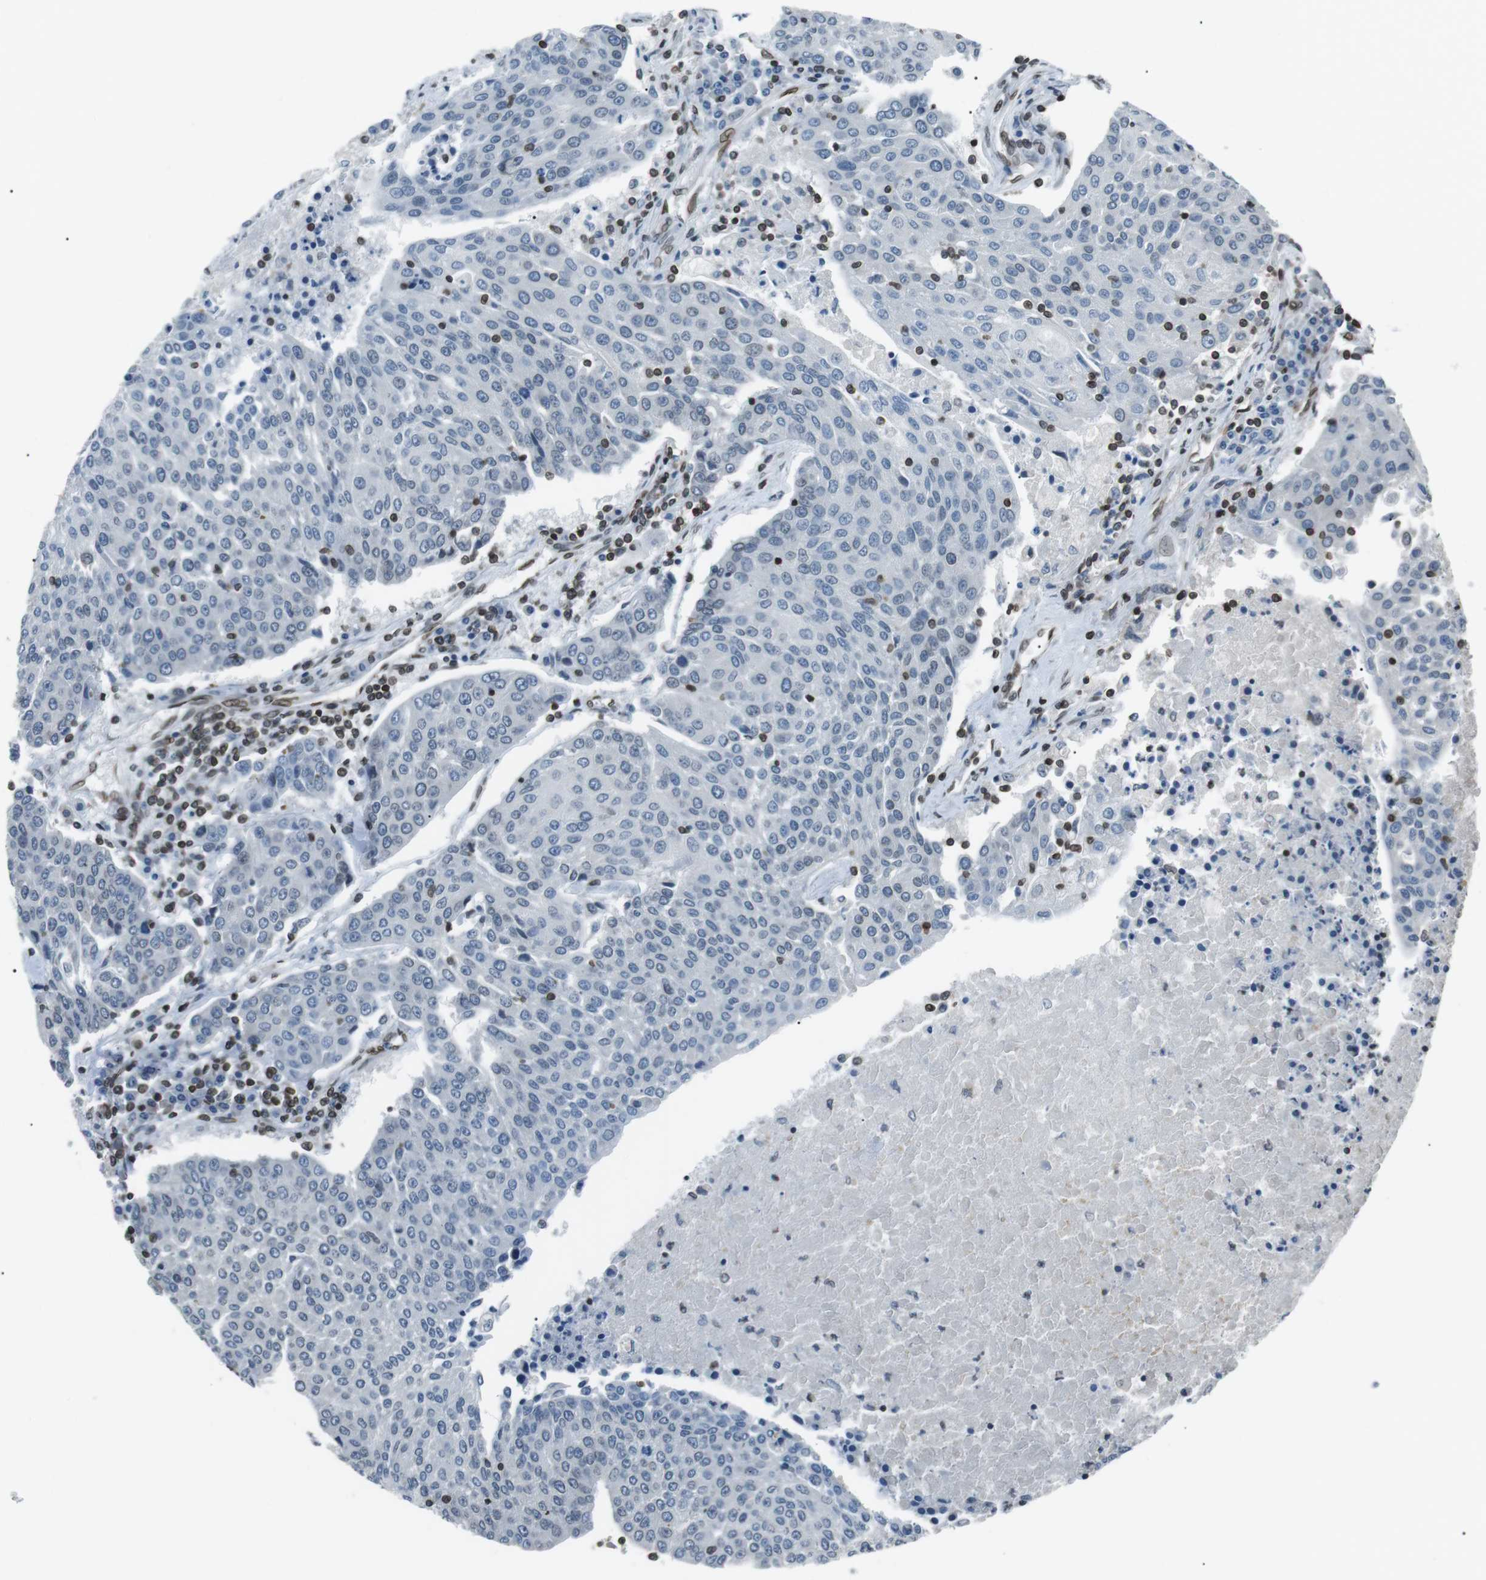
{"staining": {"intensity": "negative", "quantity": "none", "location": "none"}, "tissue": "urothelial cancer", "cell_type": "Tumor cells", "image_type": "cancer", "snomed": [{"axis": "morphology", "description": "Urothelial carcinoma, High grade"}, {"axis": "topography", "description": "Urinary bladder"}], "caption": "Immunohistochemical staining of high-grade urothelial carcinoma demonstrates no significant expression in tumor cells.", "gene": "TMX4", "patient": {"sex": "female", "age": 85}}